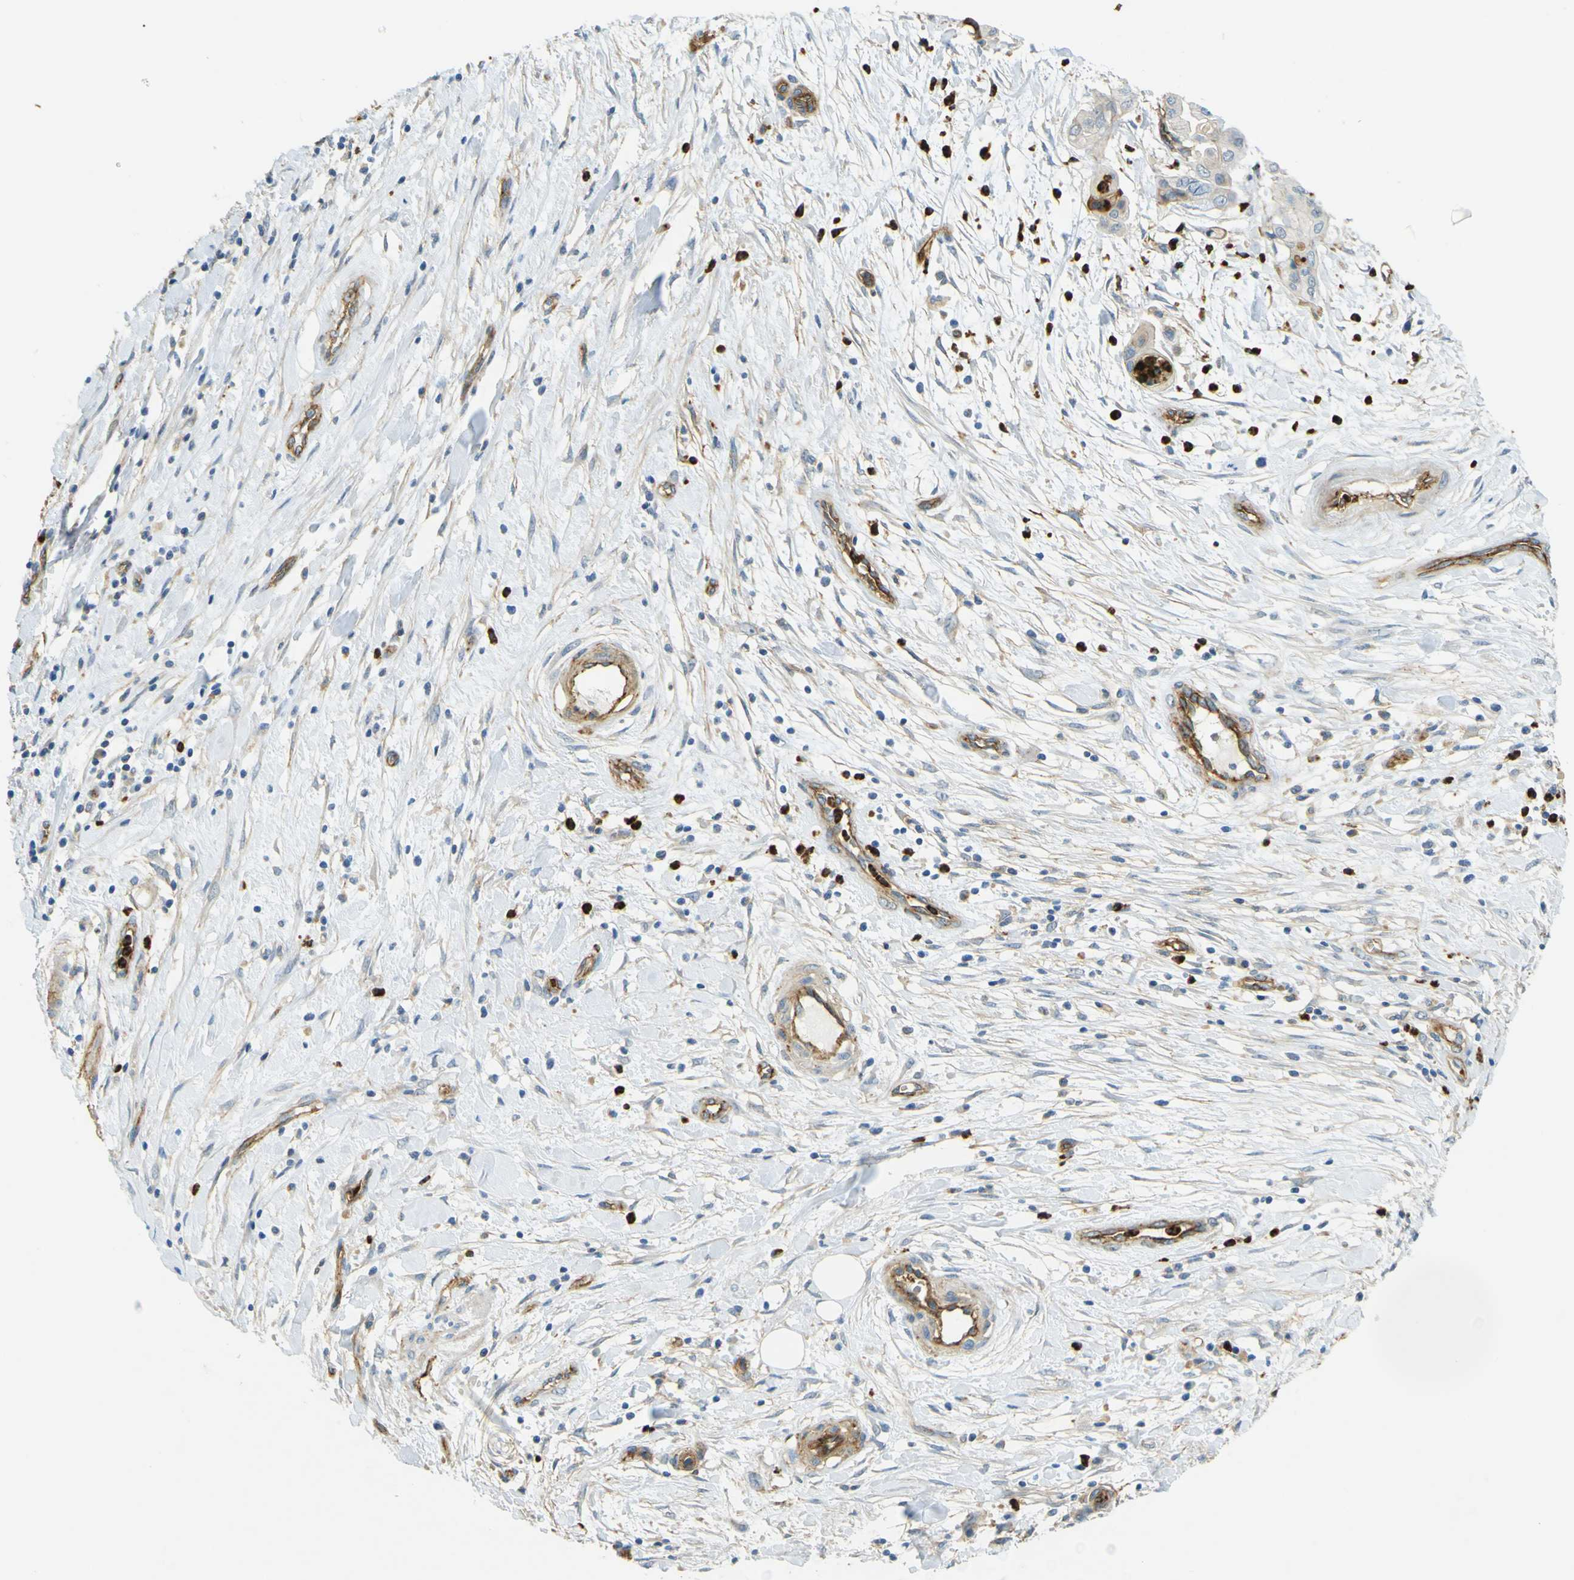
{"staining": {"intensity": "negative", "quantity": "none", "location": "none"}, "tissue": "pancreatic cancer", "cell_type": "Tumor cells", "image_type": "cancer", "snomed": [{"axis": "morphology", "description": "Adenocarcinoma, NOS"}, {"axis": "topography", "description": "Pancreas"}], "caption": "The image reveals no significant positivity in tumor cells of pancreatic cancer (adenocarcinoma). The staining was performed using DAB to visualize the protein expression in brown, while the nuclei were stained in blue with hematoxylin (Magnification: 20x).", "gene": "PLXDC1", "patient": {"sex": "female", "age": 75}}